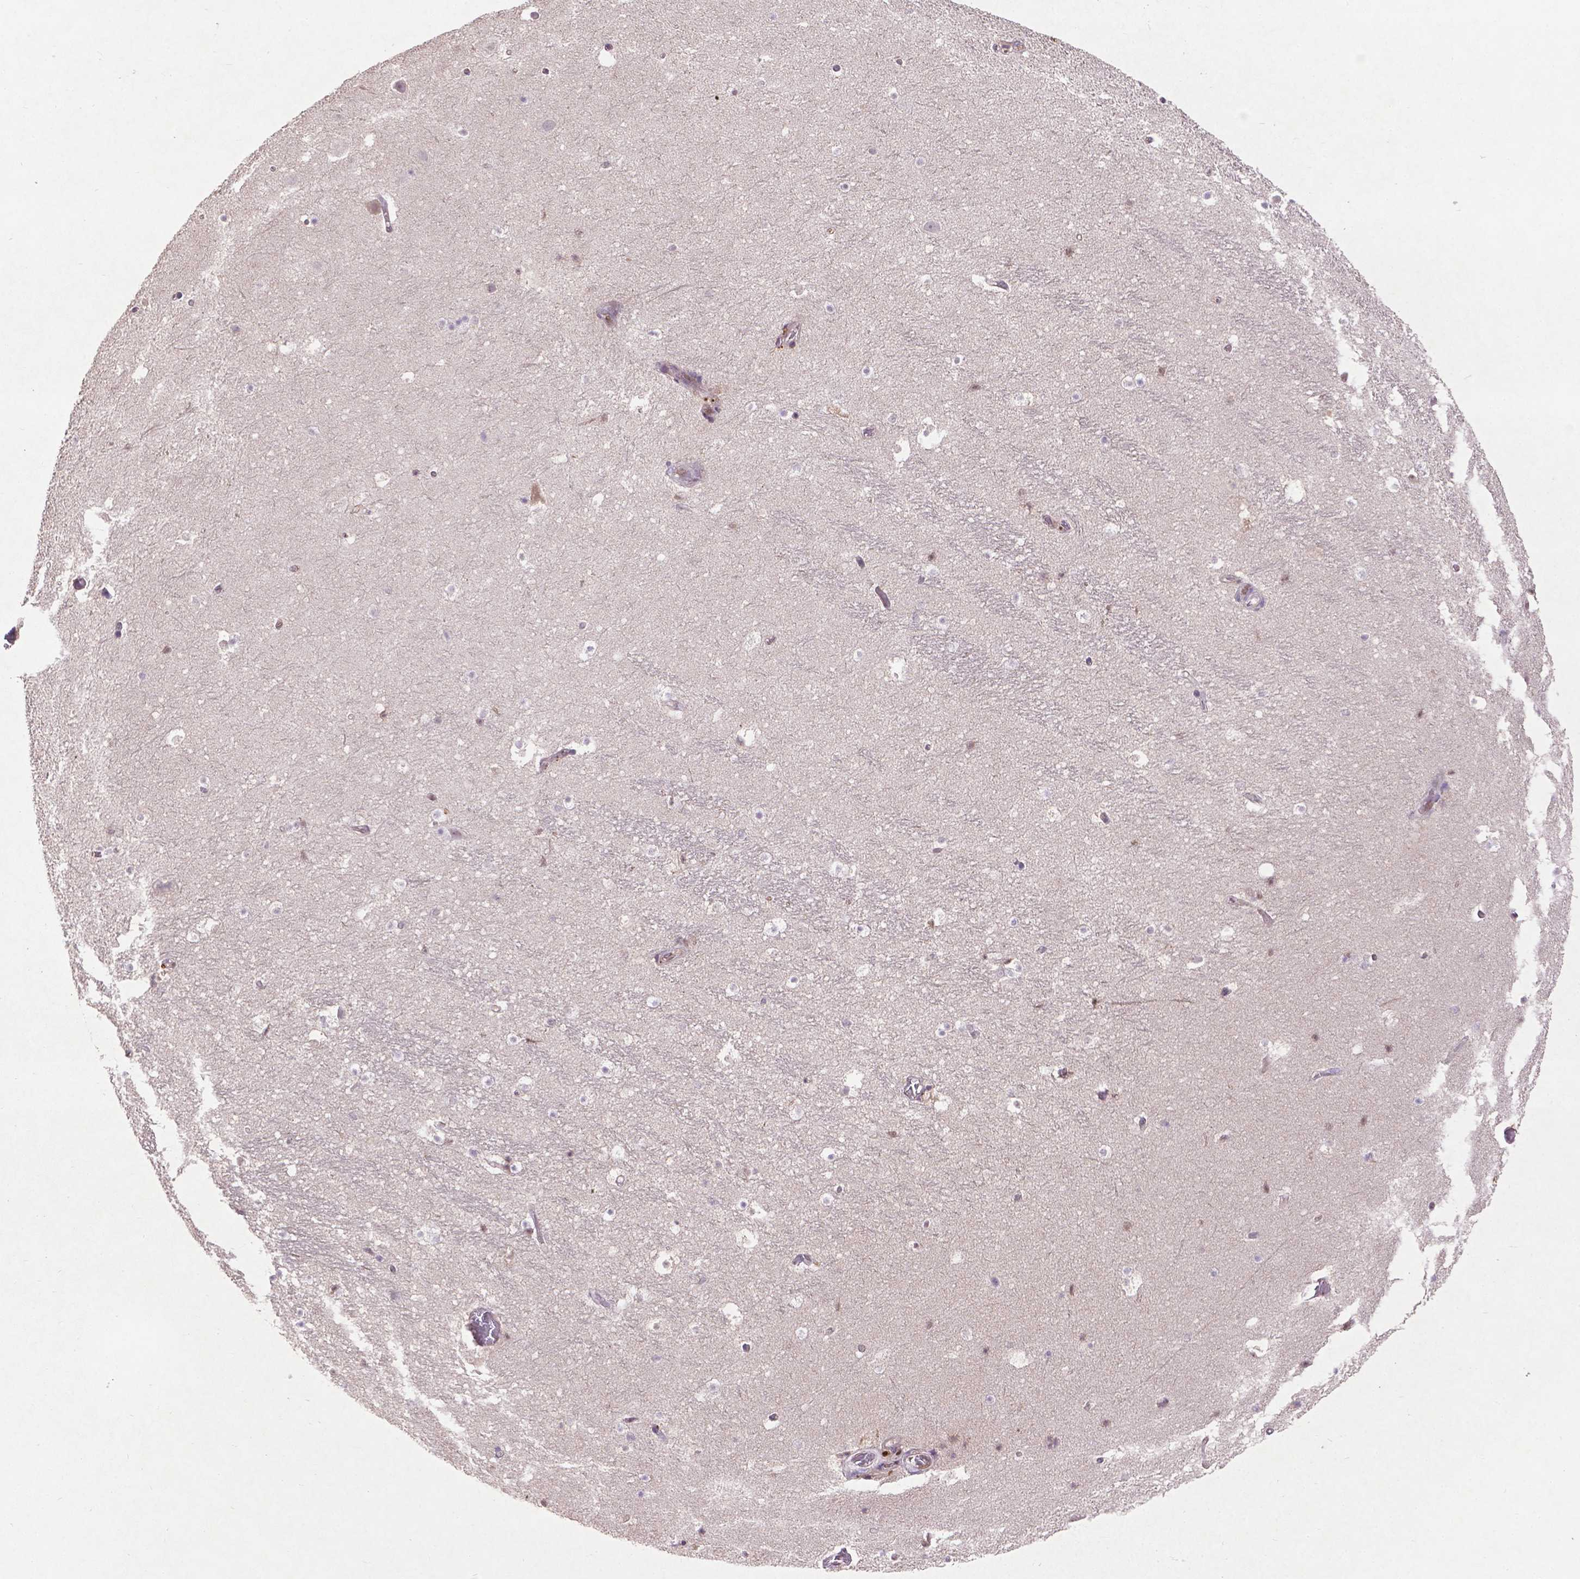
{"staining": {"intensity": "negative", "quantity": "none", "location": "none"}, "tissue": "hippocampus", "cell_type": "Glial cells", "image_type": "normal", "snomed": [{"axis": "morphology", "description": "Normal tissue, NOS"}, {"axis": "topography", "description": "Hippocampus"}], "caption": "Immunohistochemistry image of normal human hippocampus stained for a protein (brown), which demonstrates no positivity in glial cells.", "gene": "SOX17", "patient": {"sex": "male", "age": 26}}